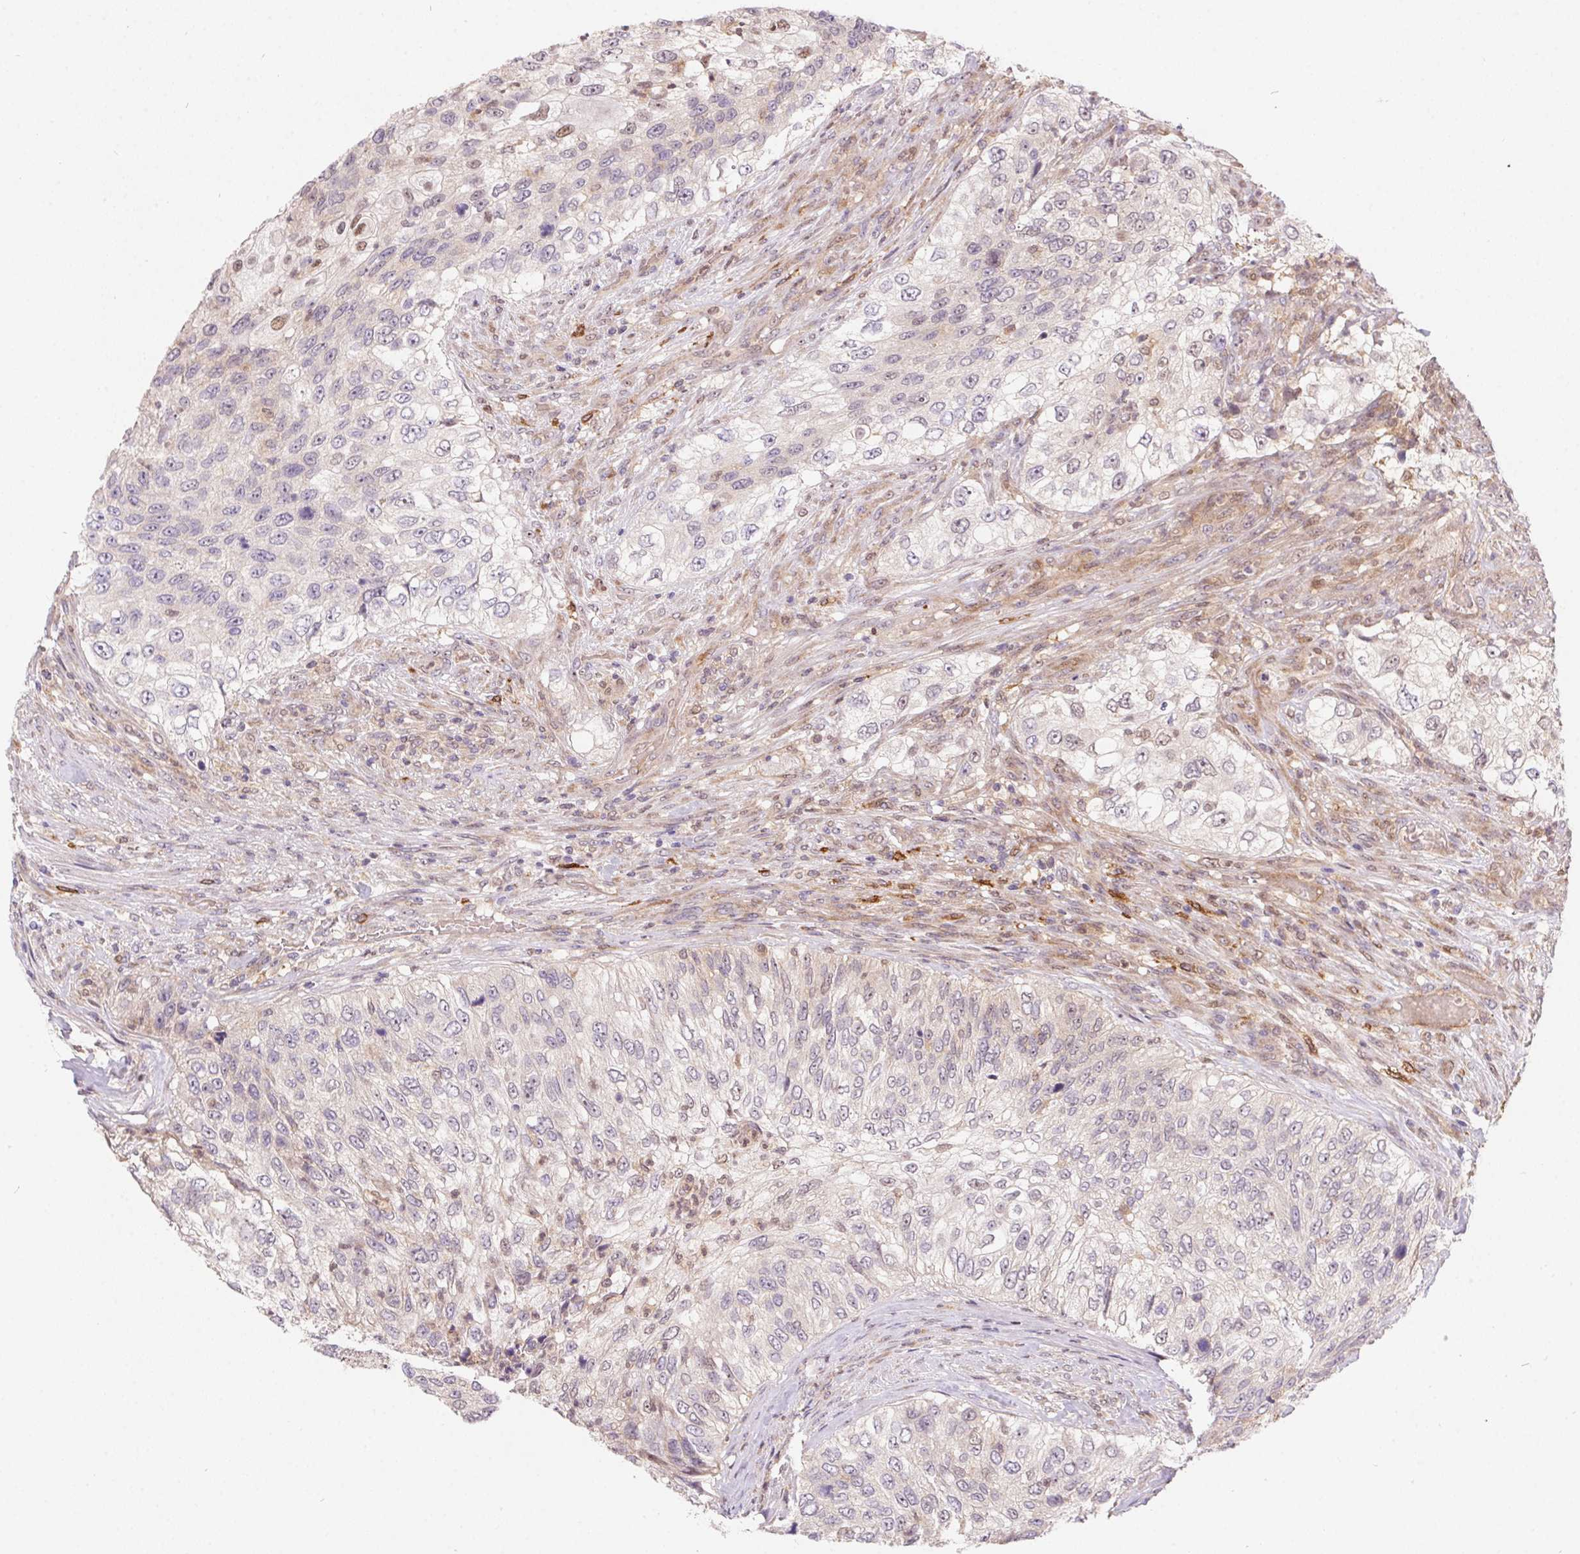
{"staining": {"intensity": "negative", "quantity": "none", "location": "none"}, "tissue": "urothelial cancer", "cell_type": "Tumor cells", "image_type": "cancer", "snomed": [{"axis": "morphology", "description": "Urothelial carcinoma, High grade"}, {"axis": "topography", "description": "Urinary bladder"}], "caption": "Tumor cells are negative for brown protein staining in urothelial cancer. The staining was performed using DAB (3,3'-diaminobenzidine) to visualize the protein expression in brown, while the nuclei were stained in blue with hematoxylin (Magnification: 20x).", "gene": "NUDT16", "patient": {"sex": "female", "age": 60}}